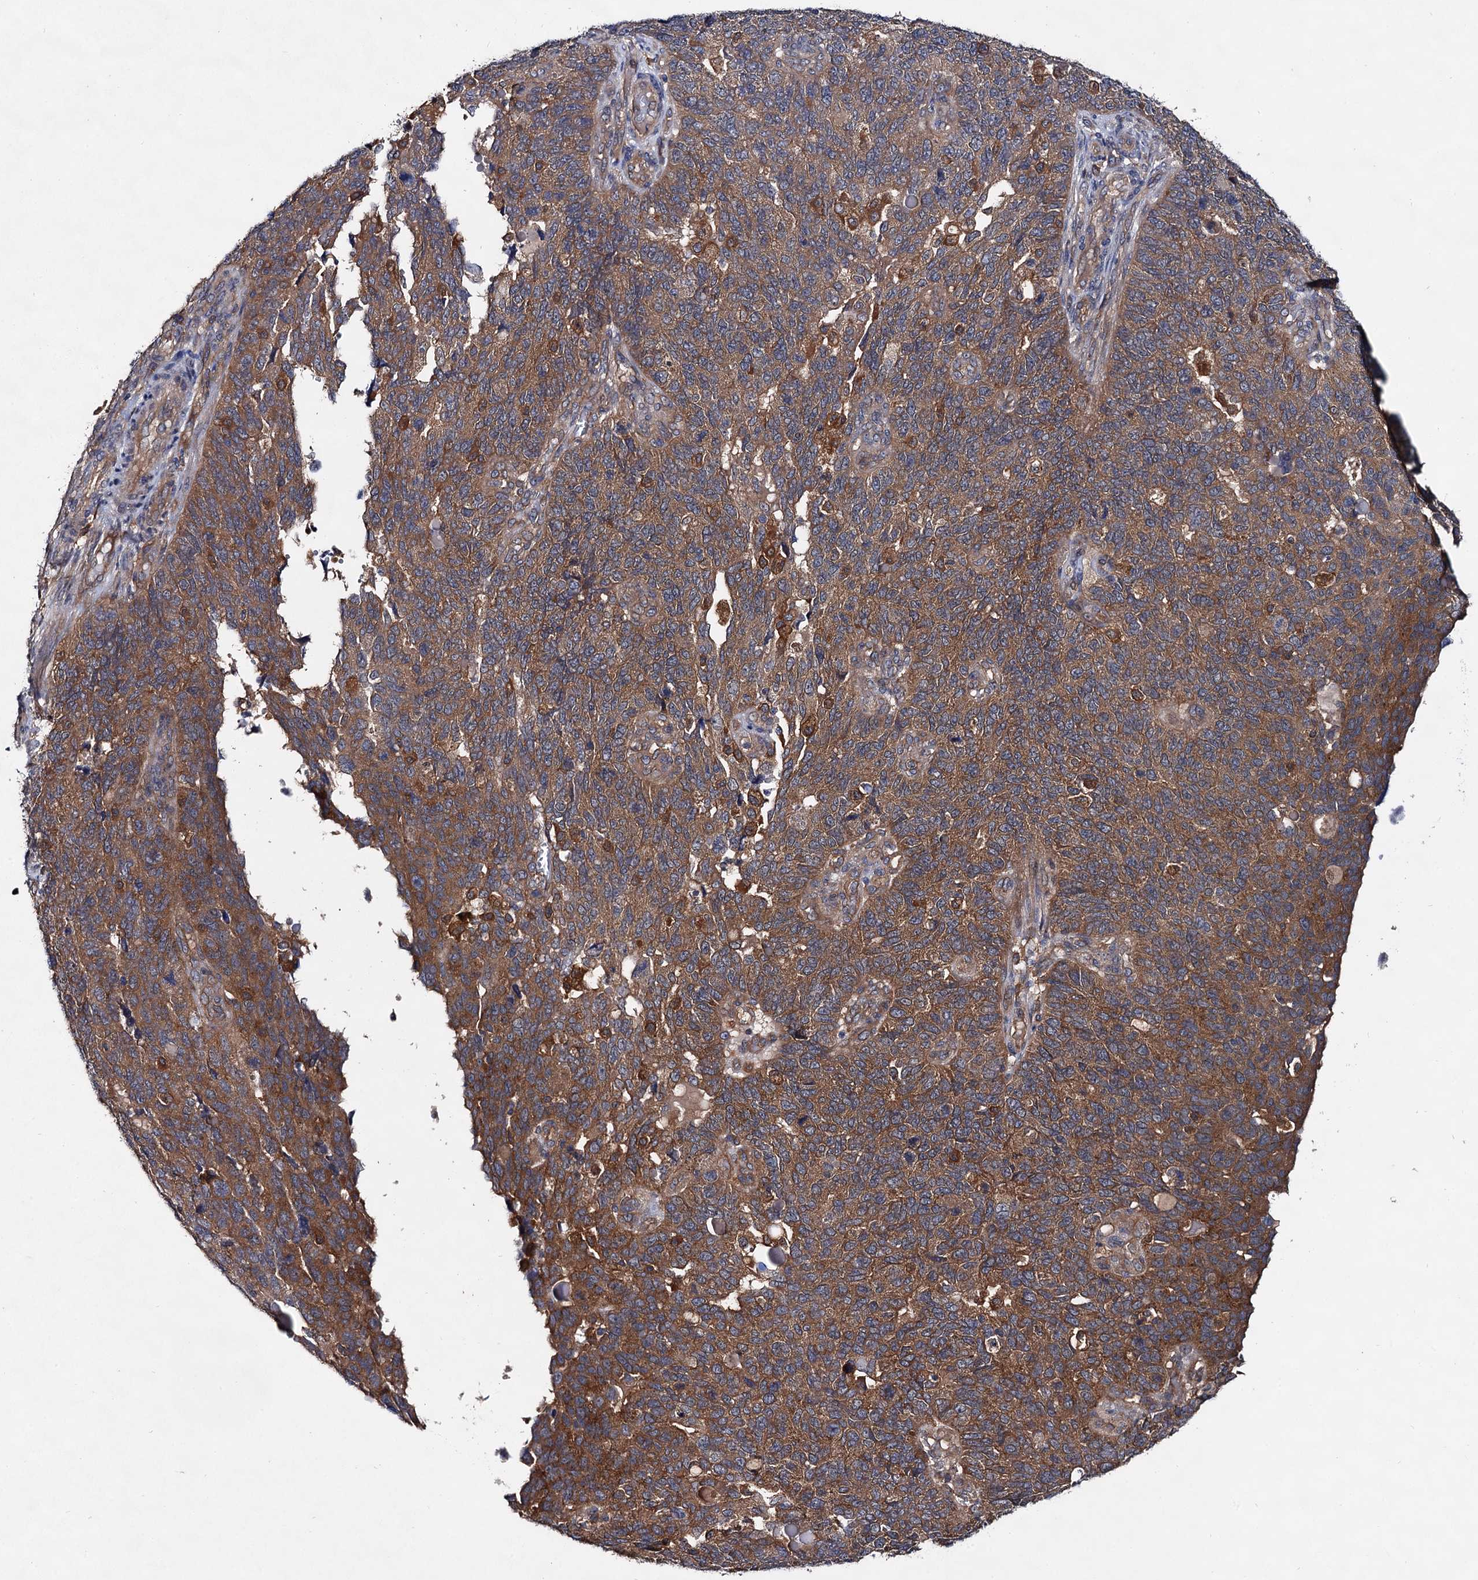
{"staining": {"intensity": "moderate", "quantity": ">75%", "location": "cytoplasmic/membranous"}, "tissue": "endometrial cancer", "cell_type": "Tumor cells", "image_type": "cancer", "snomed": [{"axis": "morphology", "description": "Adenocarcinoma, NOS"}, {"axis": "topography", "description": "Endometrium"}], "caption": "Endometrial cancer was stained to show a protein in brown. There is medium levels of moderate cytoplasmic/membranous positivity in approximately >75% of tumor cells.", "gene": "VPS29", "patient": {"sex": "female", "age": 66}}